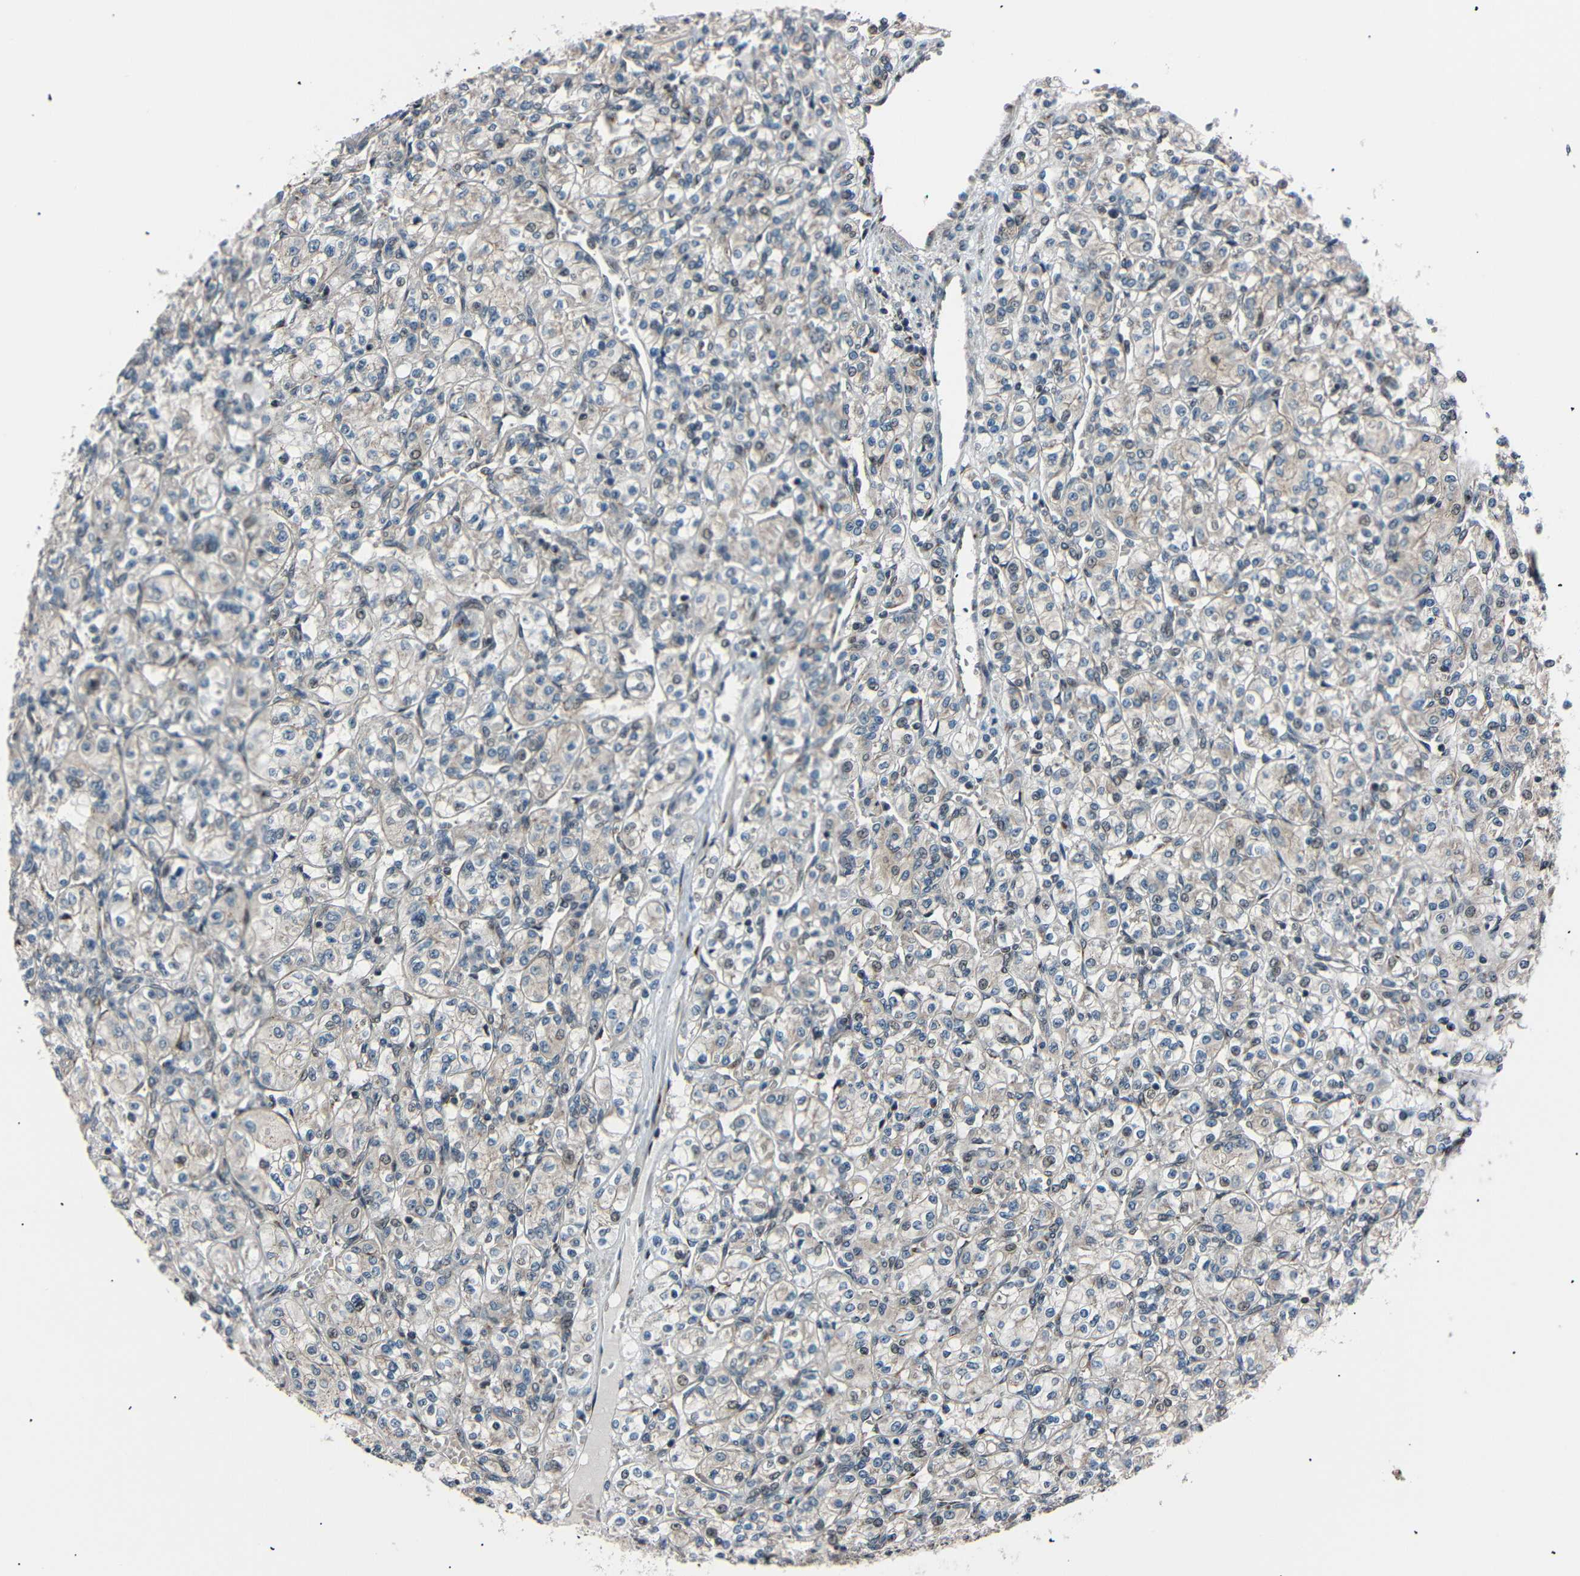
{"staining": {"intensity": "weak", "quantity": ">75%", "location": "cytoplasmic/membranous,nuclear"}, "tissue": "renal cancer", "cell_type": "Tumor cells", "image_type": "cancer", "snomed": [{"axis": "morphology", "description": "Adenocarcinoma, NOS"}, {"axis": "topography", "description": "Kidney"}], "caption": "The immunohistochemical stain labels weak cytoplasmic/membranous and nuclear expression in tumor cells of adenocarcinoma (renal) tissue.", "gene": "AKAP9", "patient": {"sex": "male", "age": 77}}